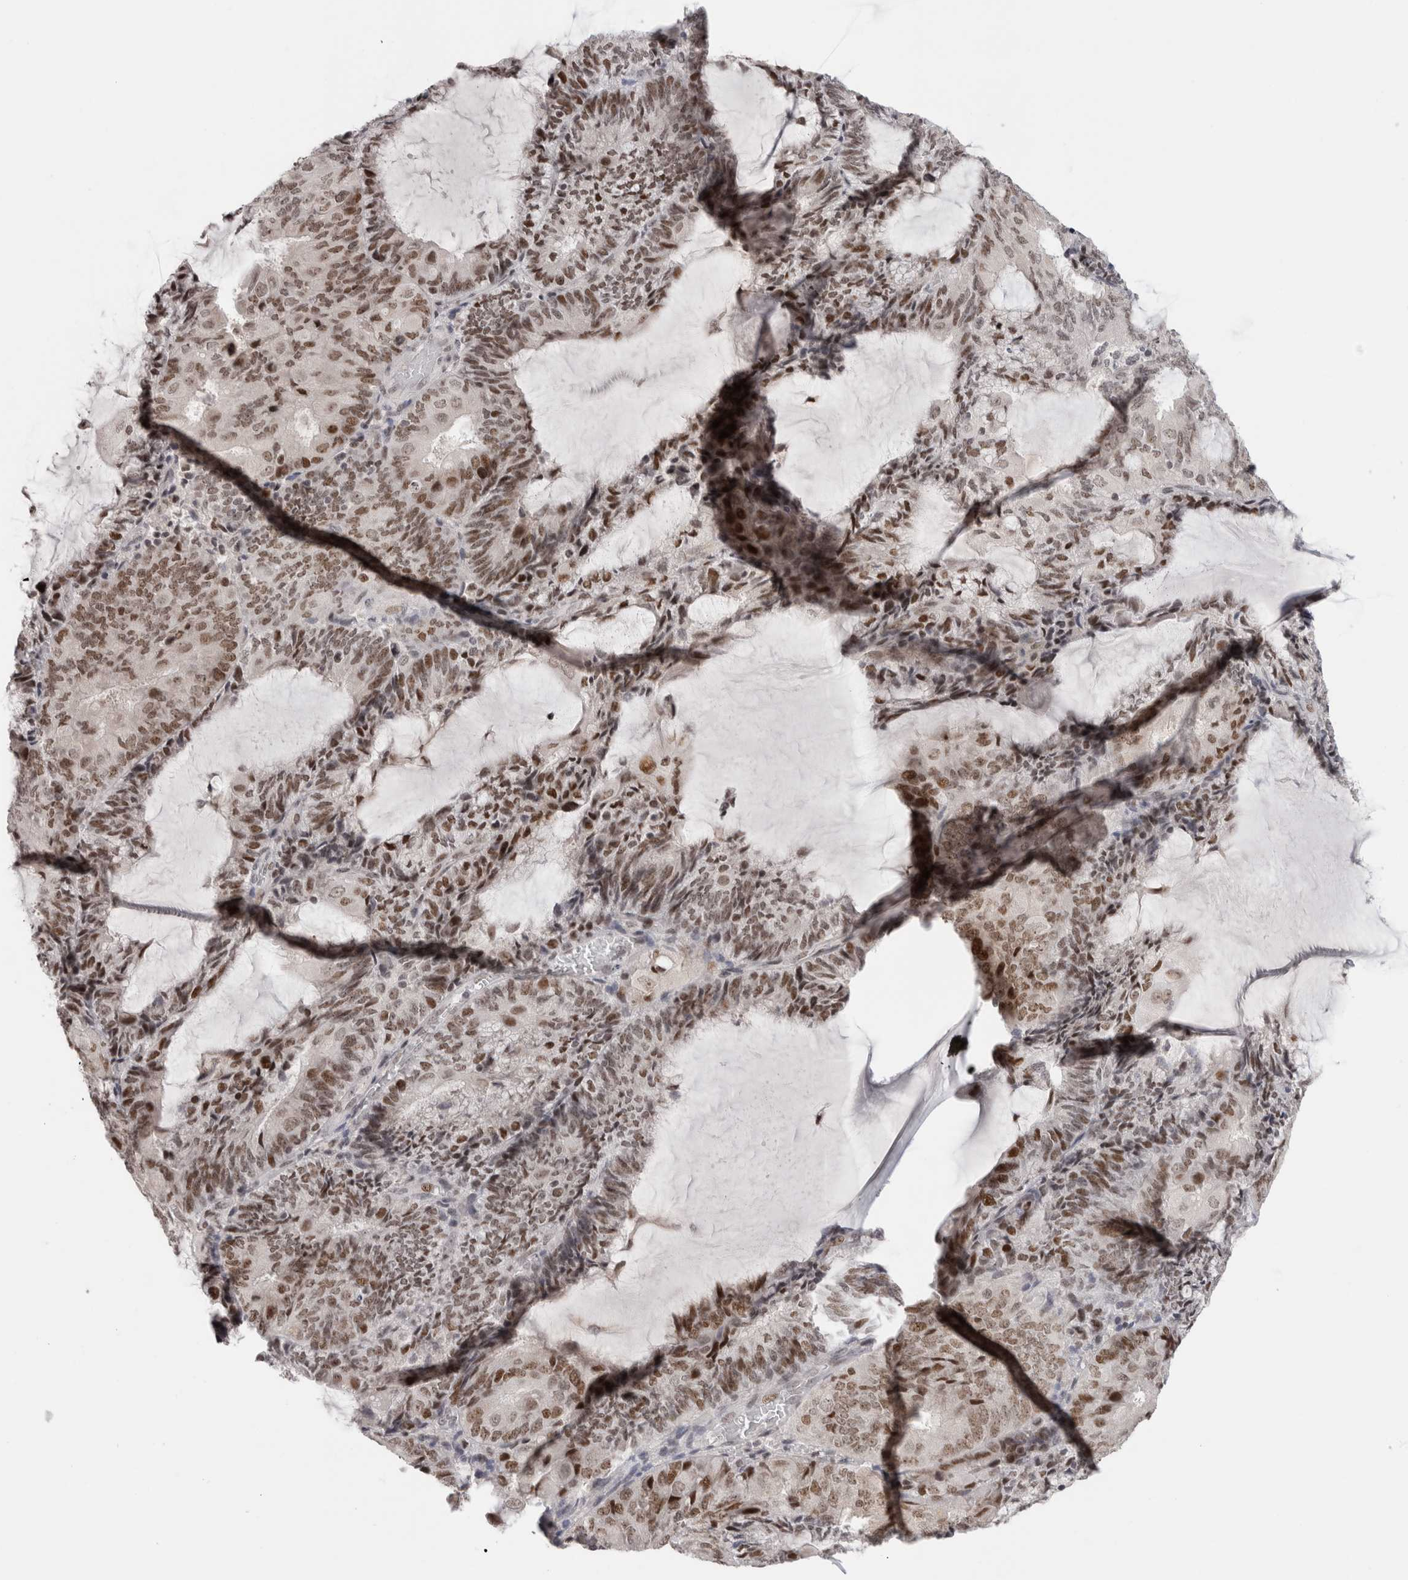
{"staining": {"intensity": "moderate", "quantity": ">75%", "location": "nuclear"}, "tissue": "endometrial cancer", "cell_type": "Tumor cells", "image_type": "cancer", "snomed": [{"axis": "morphology", "description": "Adenocarcinoma, NOS"}, {"axis": "topography", "description": "Endometrium"}], "caption": "Immunohistochemical staining of human endometrial cancer (adenocarcinoma) exhibits medium levels of moderate nuclear staining in approximately >75% of tumor cells. (IHC, brightfield microscopy, high magnification).", "gene": "ZNF521", "patient": {"sex": "female", "age": 81}}